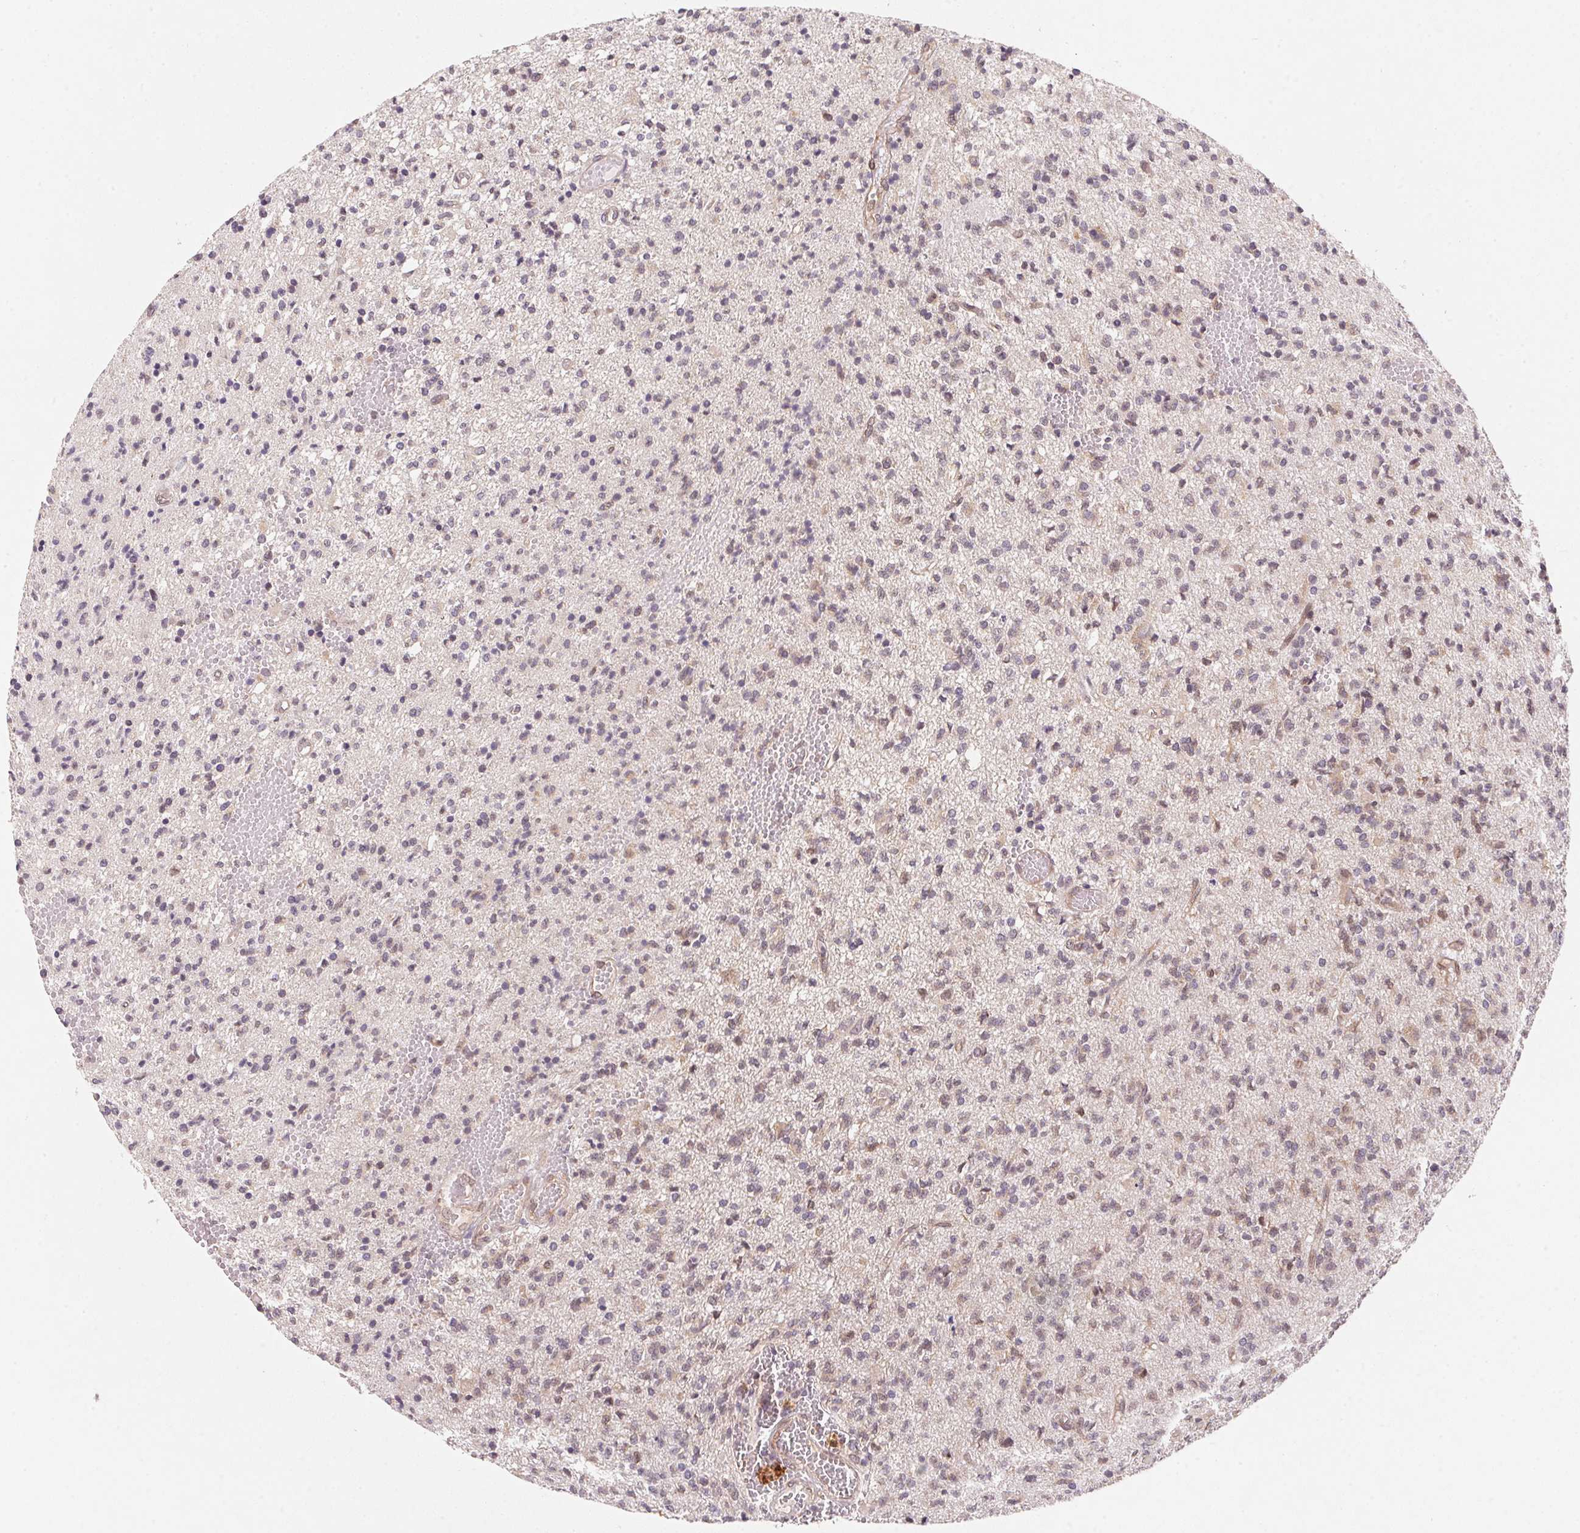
{"staining": {"intensity": "weak", "quantity": "25%-75%", "location": "cytoplasmic/membranous"}, "tissue": "glioma", "cell_type": "Tumor cells", "image_type": "cancer", "snomed": [{"axis": "morphology", "description": "Glioma, malignant, Low grade"}, {"axis": "topography", "description": "Brain"}], "caption": "IHC (DAB) staining of human malignant glioma (low-grade) shows weak cytoplasmic/membranous protein staining in about 25%-75% of tumor cells.", "gene": "EI24", "patient": {"sex": "male", "age": 64}}